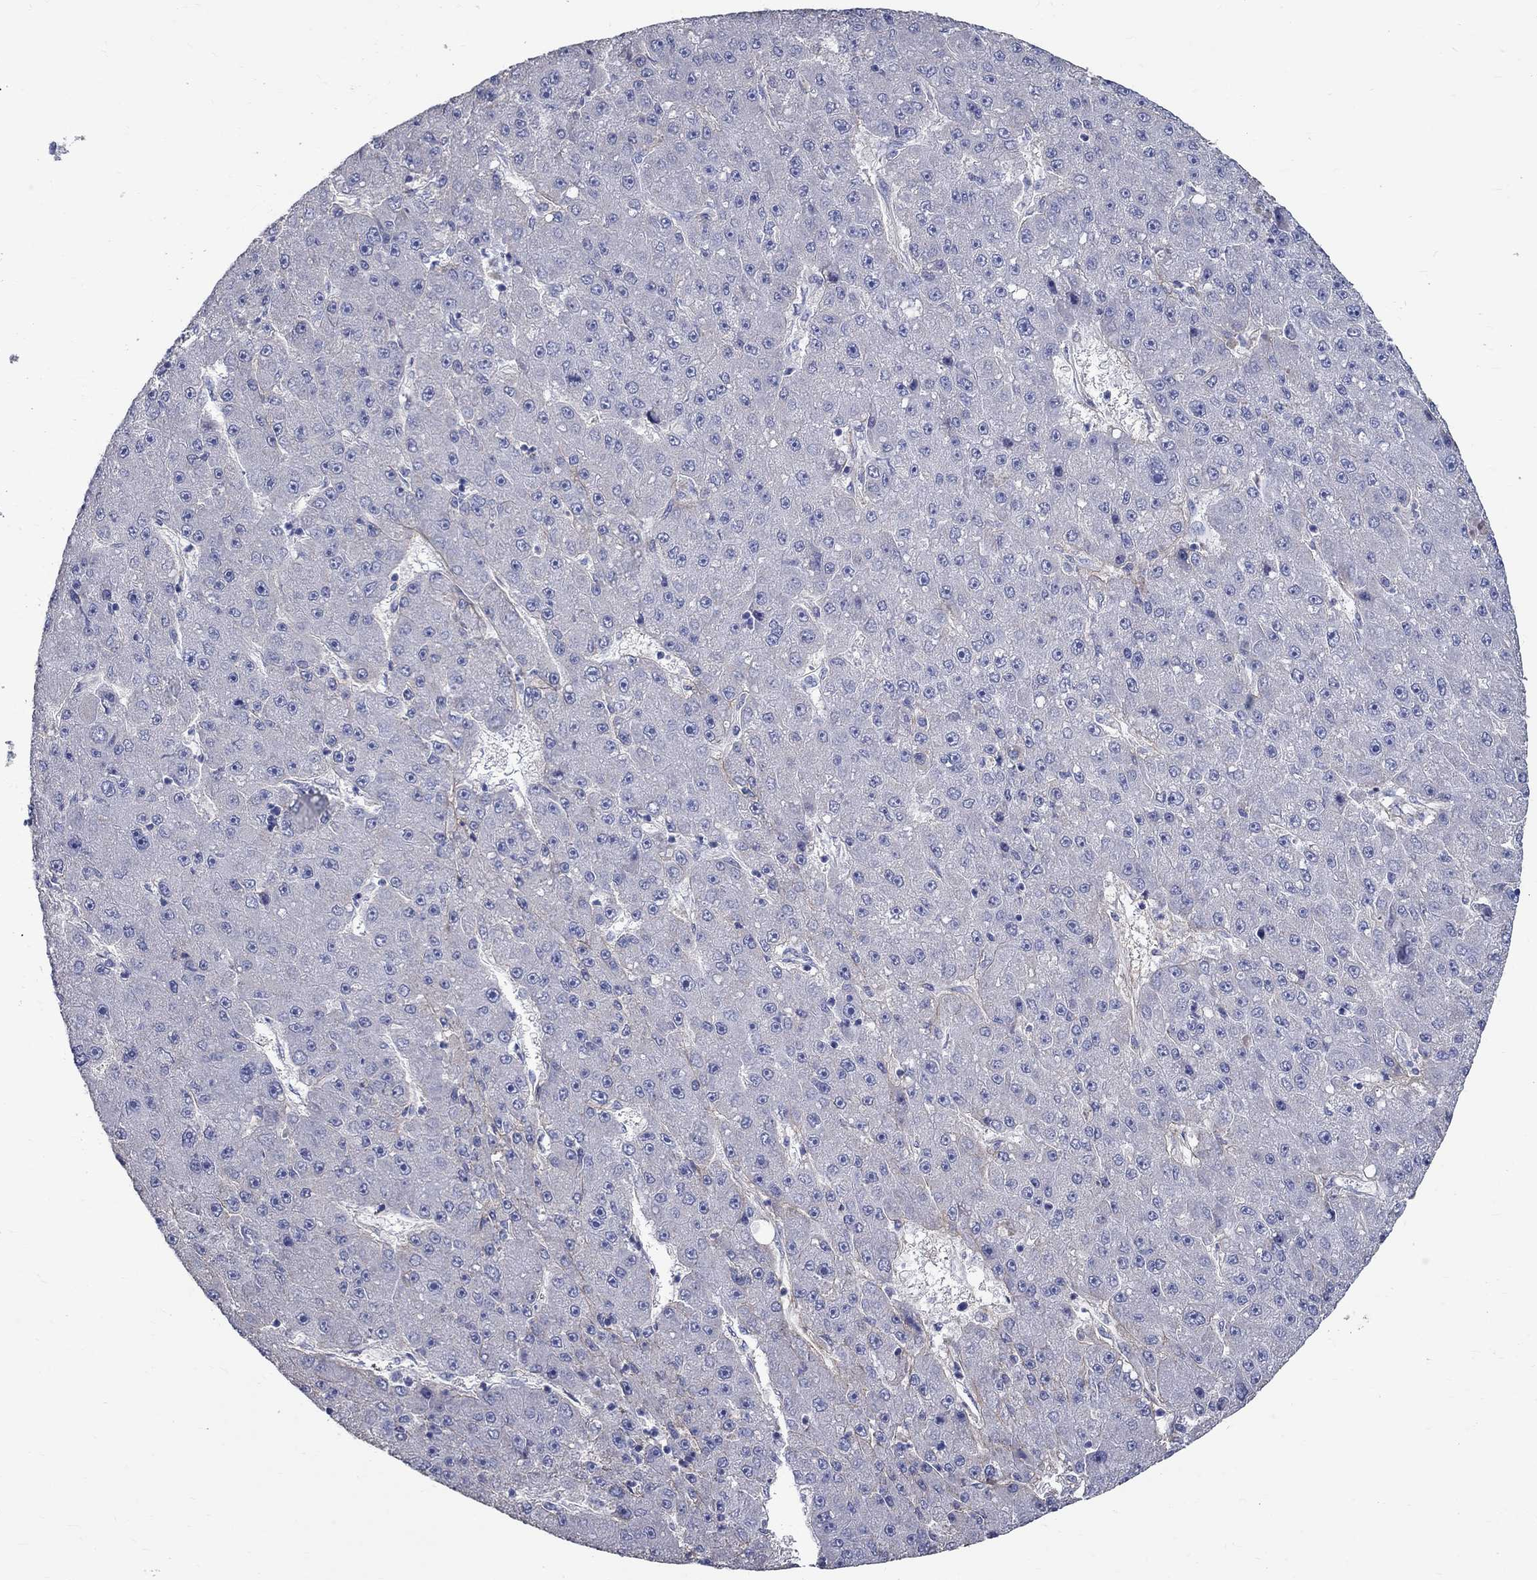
{"staining": {"intensity": "negative", "quantity": "none", "location": "none"}, "tissue": "liver cancer", "cell_type": "Tumor cells", "image_type": "cancer", "snomed": [{"axis": "morphology", "description": "Carcinoma, Hepatocellular, NOS"}, {"axis": "topography", "description": "Liver"}], "caption": "A photomicrograph of human liver hepatocellular carcinoma is negative for staining in tumor cells.", "gene": "ANXA10", "patient": {"sex": "male", "age": 67}}